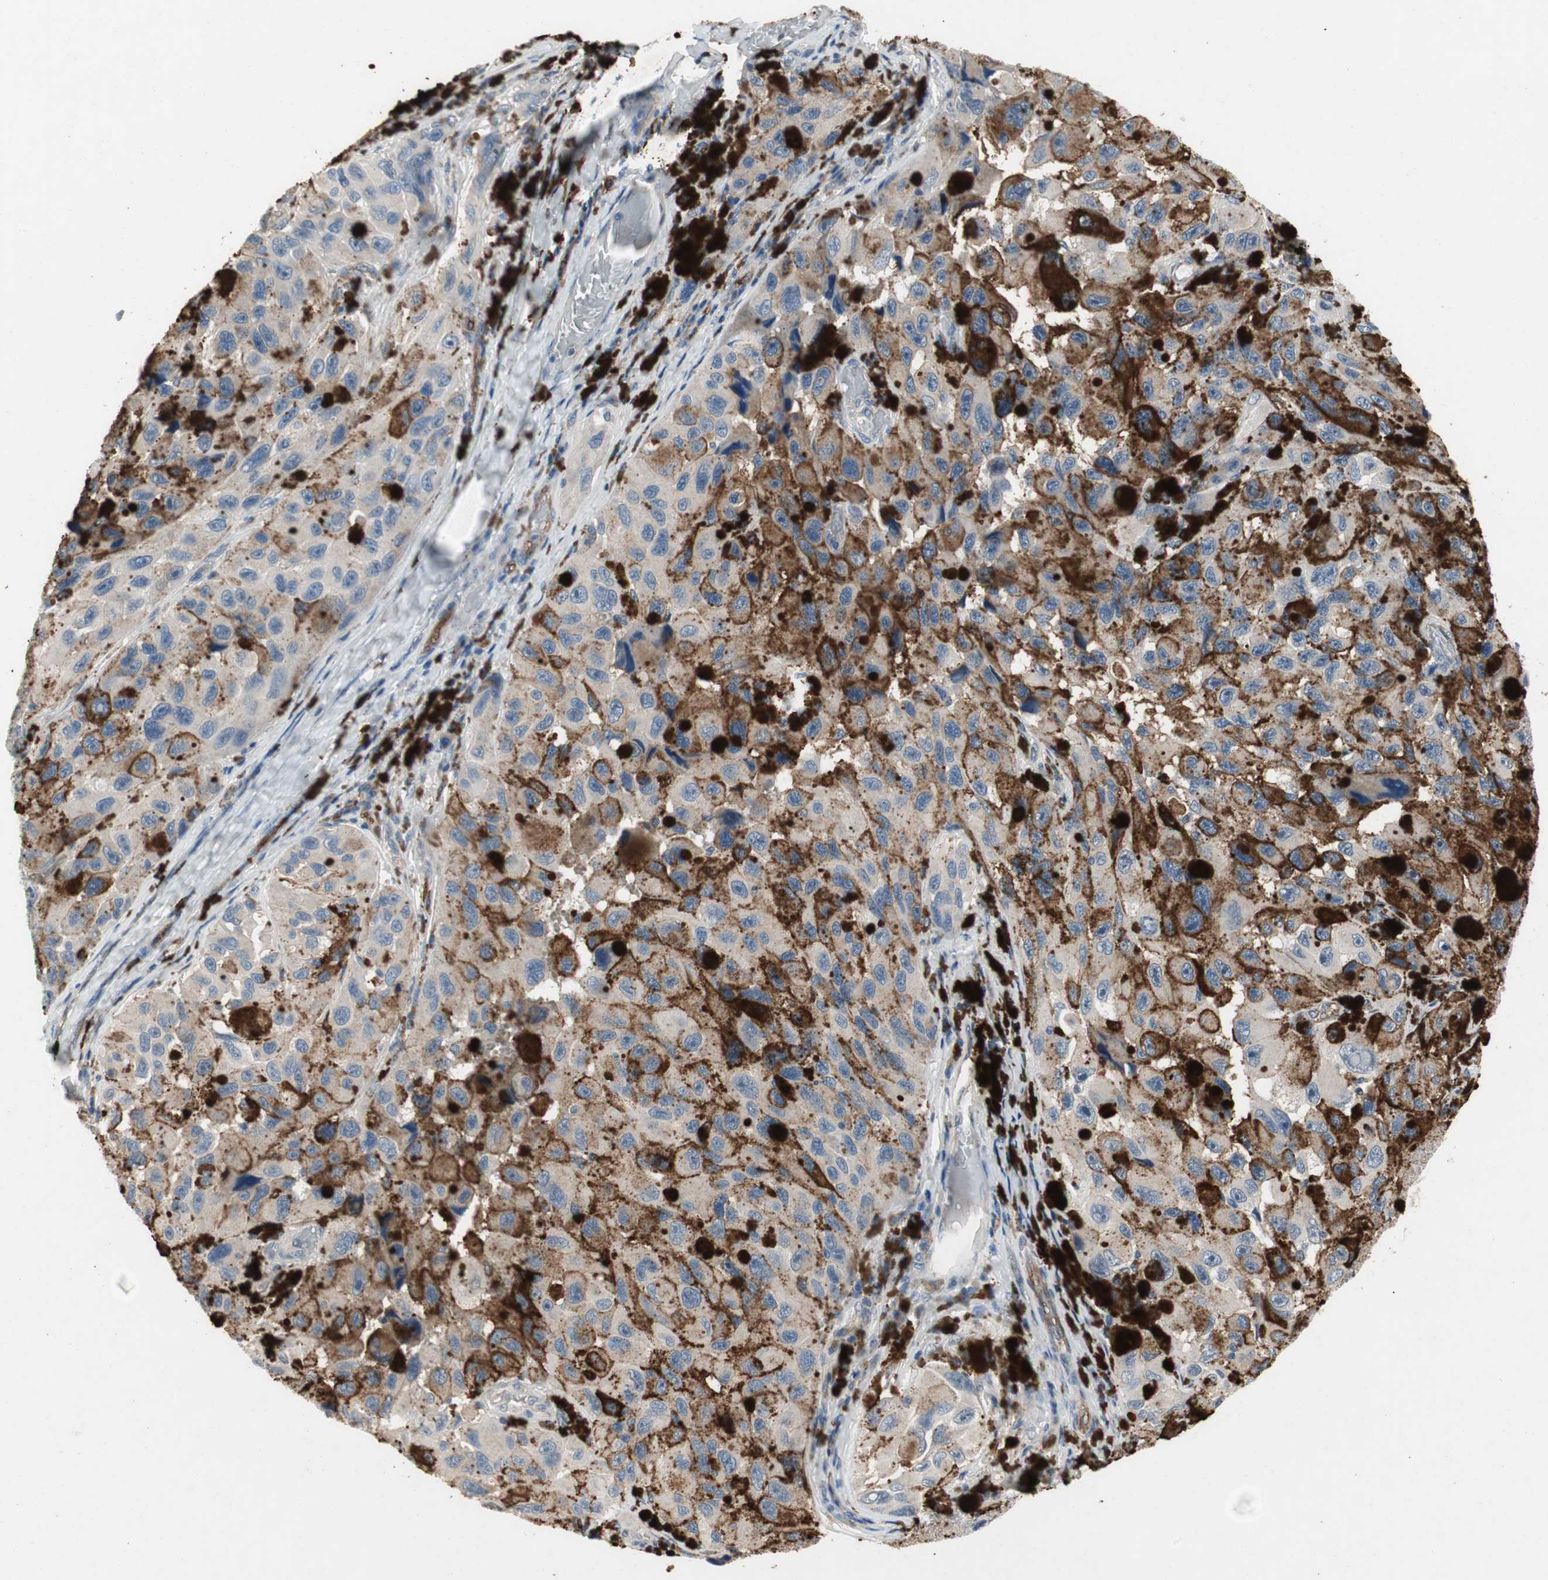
{"staining": {"intensity": "negative", "quantity": "none", "location": "none"}, "tissue": "melanoma", "cell_type": "Tumor cells", "image_type": "cancer", "snomed": [{"axis": "morphology", "description": "Malignant melanoma, NOS"}, {"axis": "topography", "description": "Skin"}], "caption": "IHC photomicrograph of neoplastic tissue: melanoma stained with DAB (3,3'-diaminobenzidine) shows no significant protein expression in tumor cells.", "gene": "ALPL", "patient": {"sex": "female", "age": 73}}